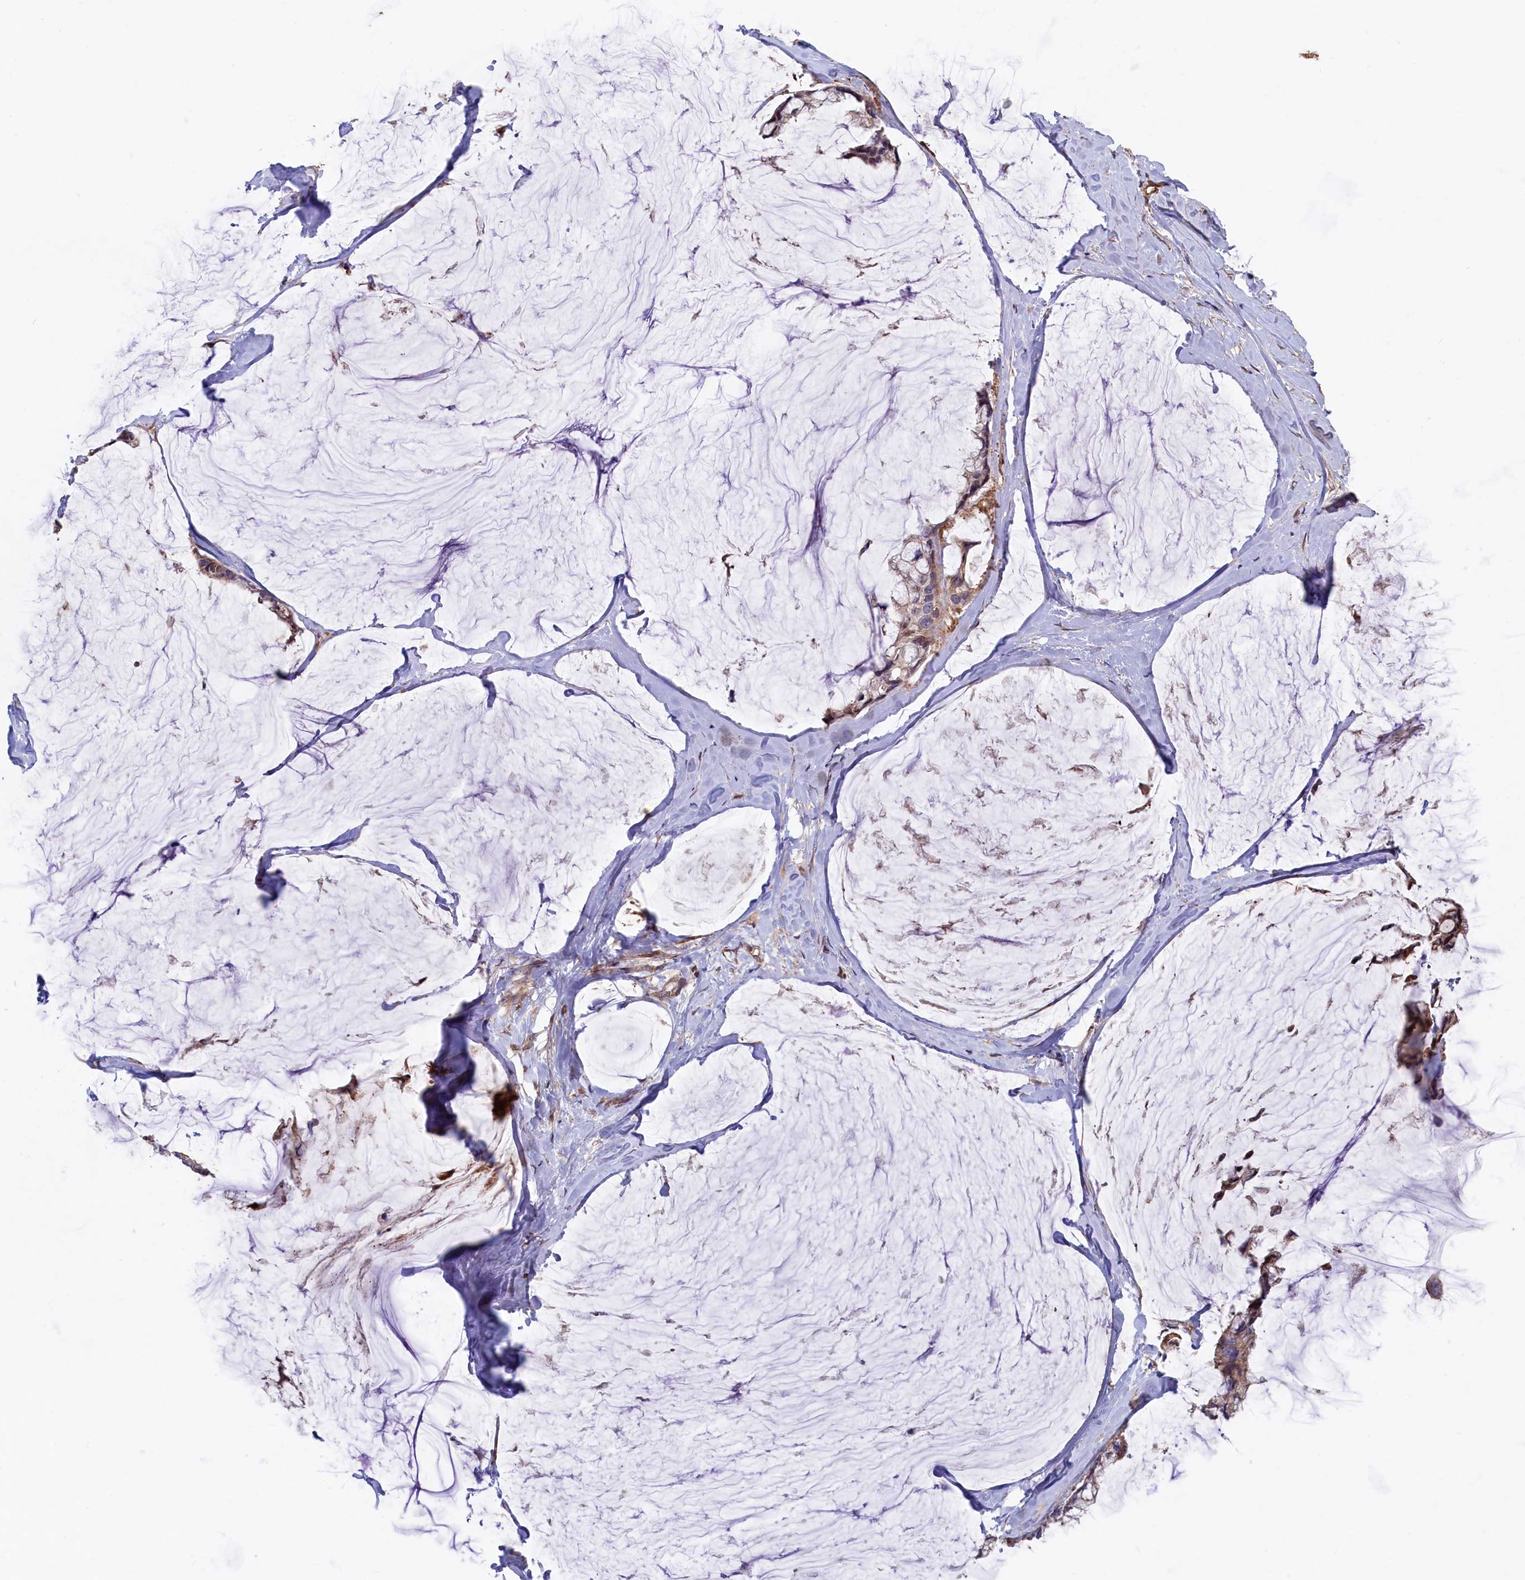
{"staining": {"intensity": "weak", "quantity": "25%-75%", "location": "cytoplasmic/membranous"}, "tissue": "ovarian cancer", "cell_type": "Tumor cells", "image_type": "cancer", "snomed": [{"axis": "morphology", "description": "Cystadenocarcinoma, mucinous, NOS"}, {"axis": "topography", "description": "Ovary"}], "caption": "A brown stain labels weak cytoplasmic/membranous positivity of a protein in human mucinous cystadenocarcinoma (ovarian) tumor cells. The protein of interest is stained brown, and the nuclei are stained in blue (DAB IHC with brightfield microscopy, high magnification).", "gene": "GREB1L", "patient": {"sex": "female", "age": 39}}